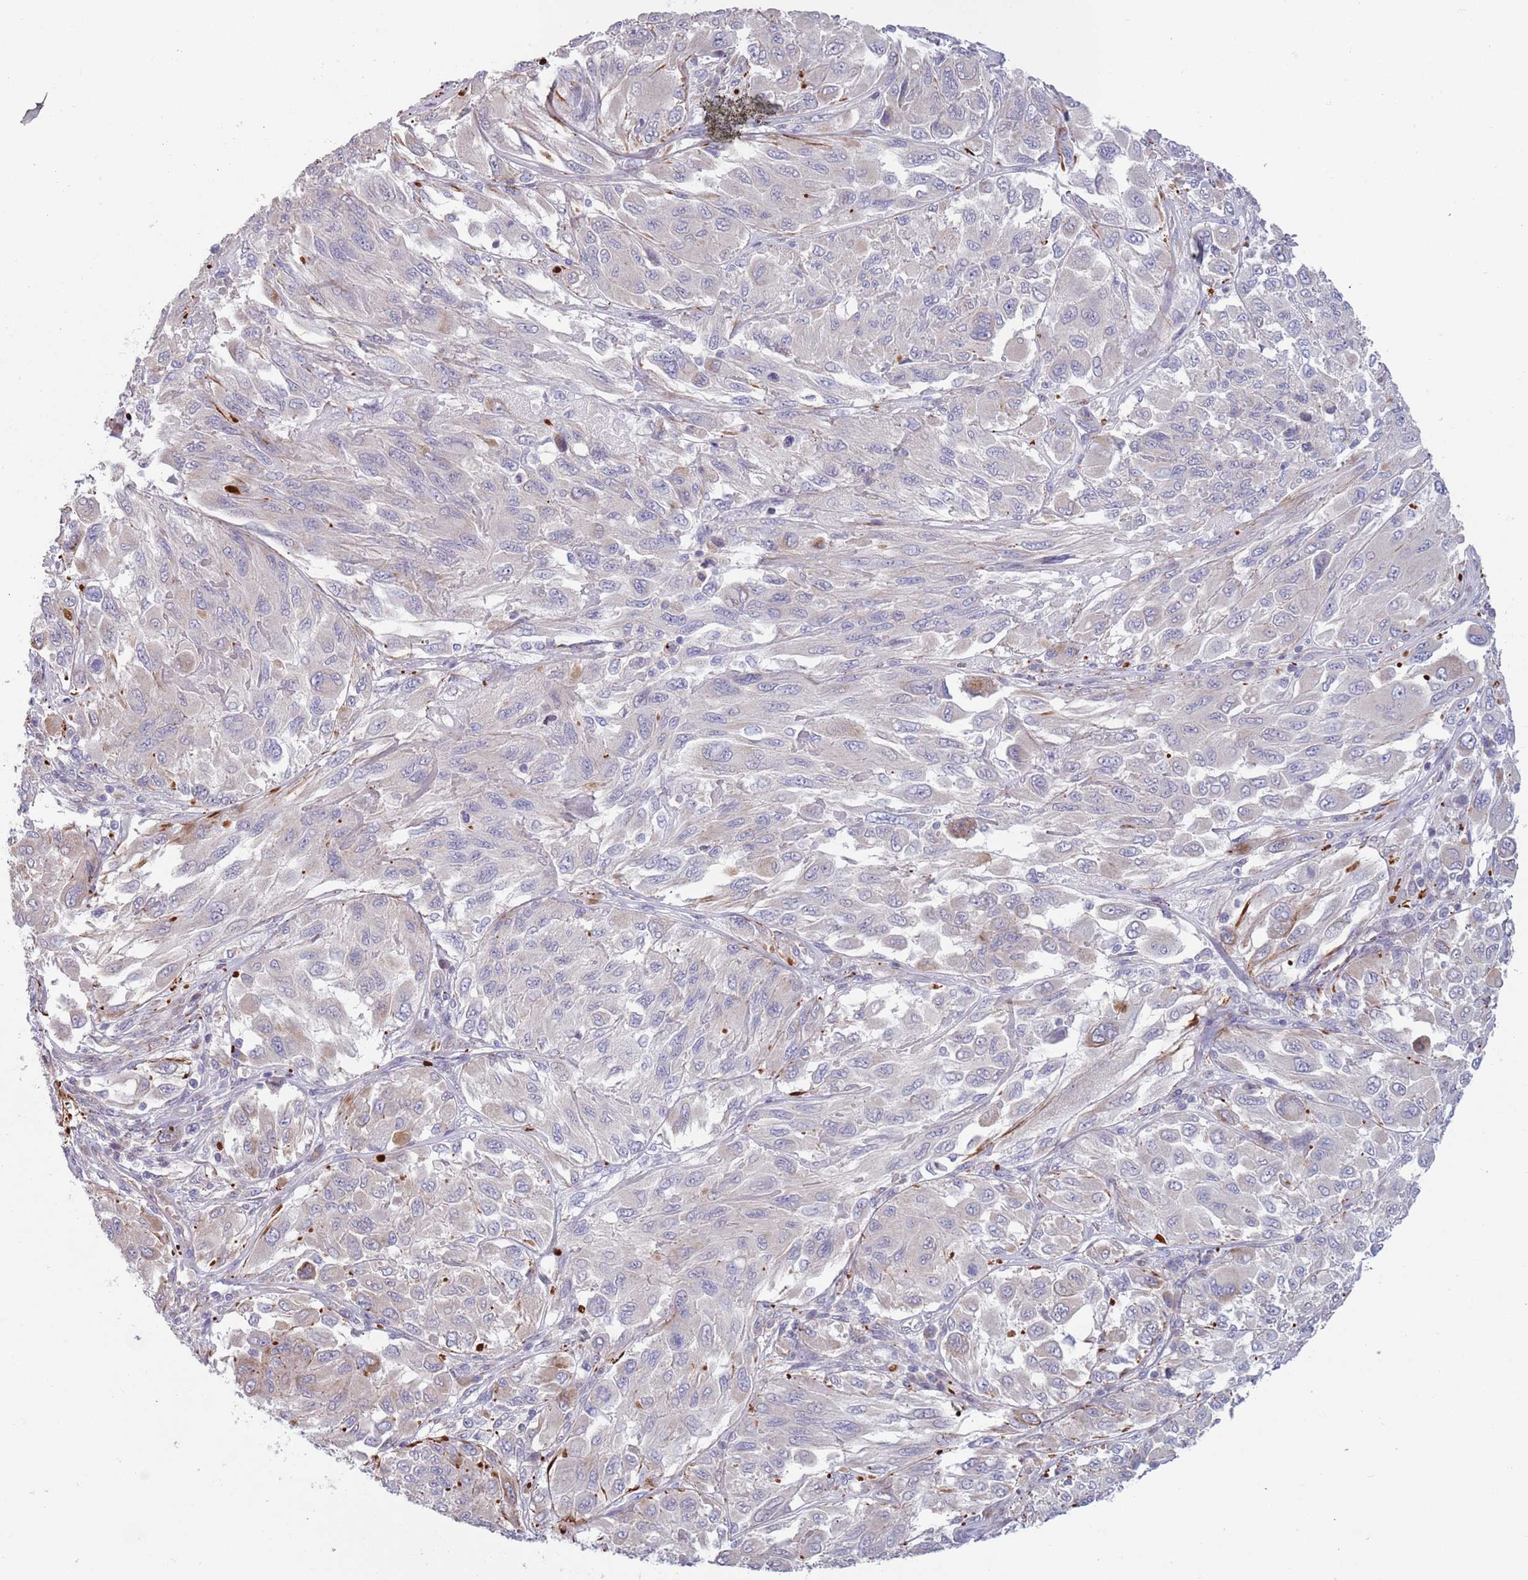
{"staining": {"intensity": "negative", "quantity": "none", "location": "none"}, "tissue": "melanoma", "cell_type": "Tumor cells", "image_type": "cancer", "snomed": [{"axis": "morphology", "description": "Malignant melanoma, NOS"}, {"axis": "topography", "description": "Skin"}], "caption": "Tumor cells are negative for protein expression in human melanoma.", "gene": "TYW1", "patient": {"sex": "female", "age": 91}}